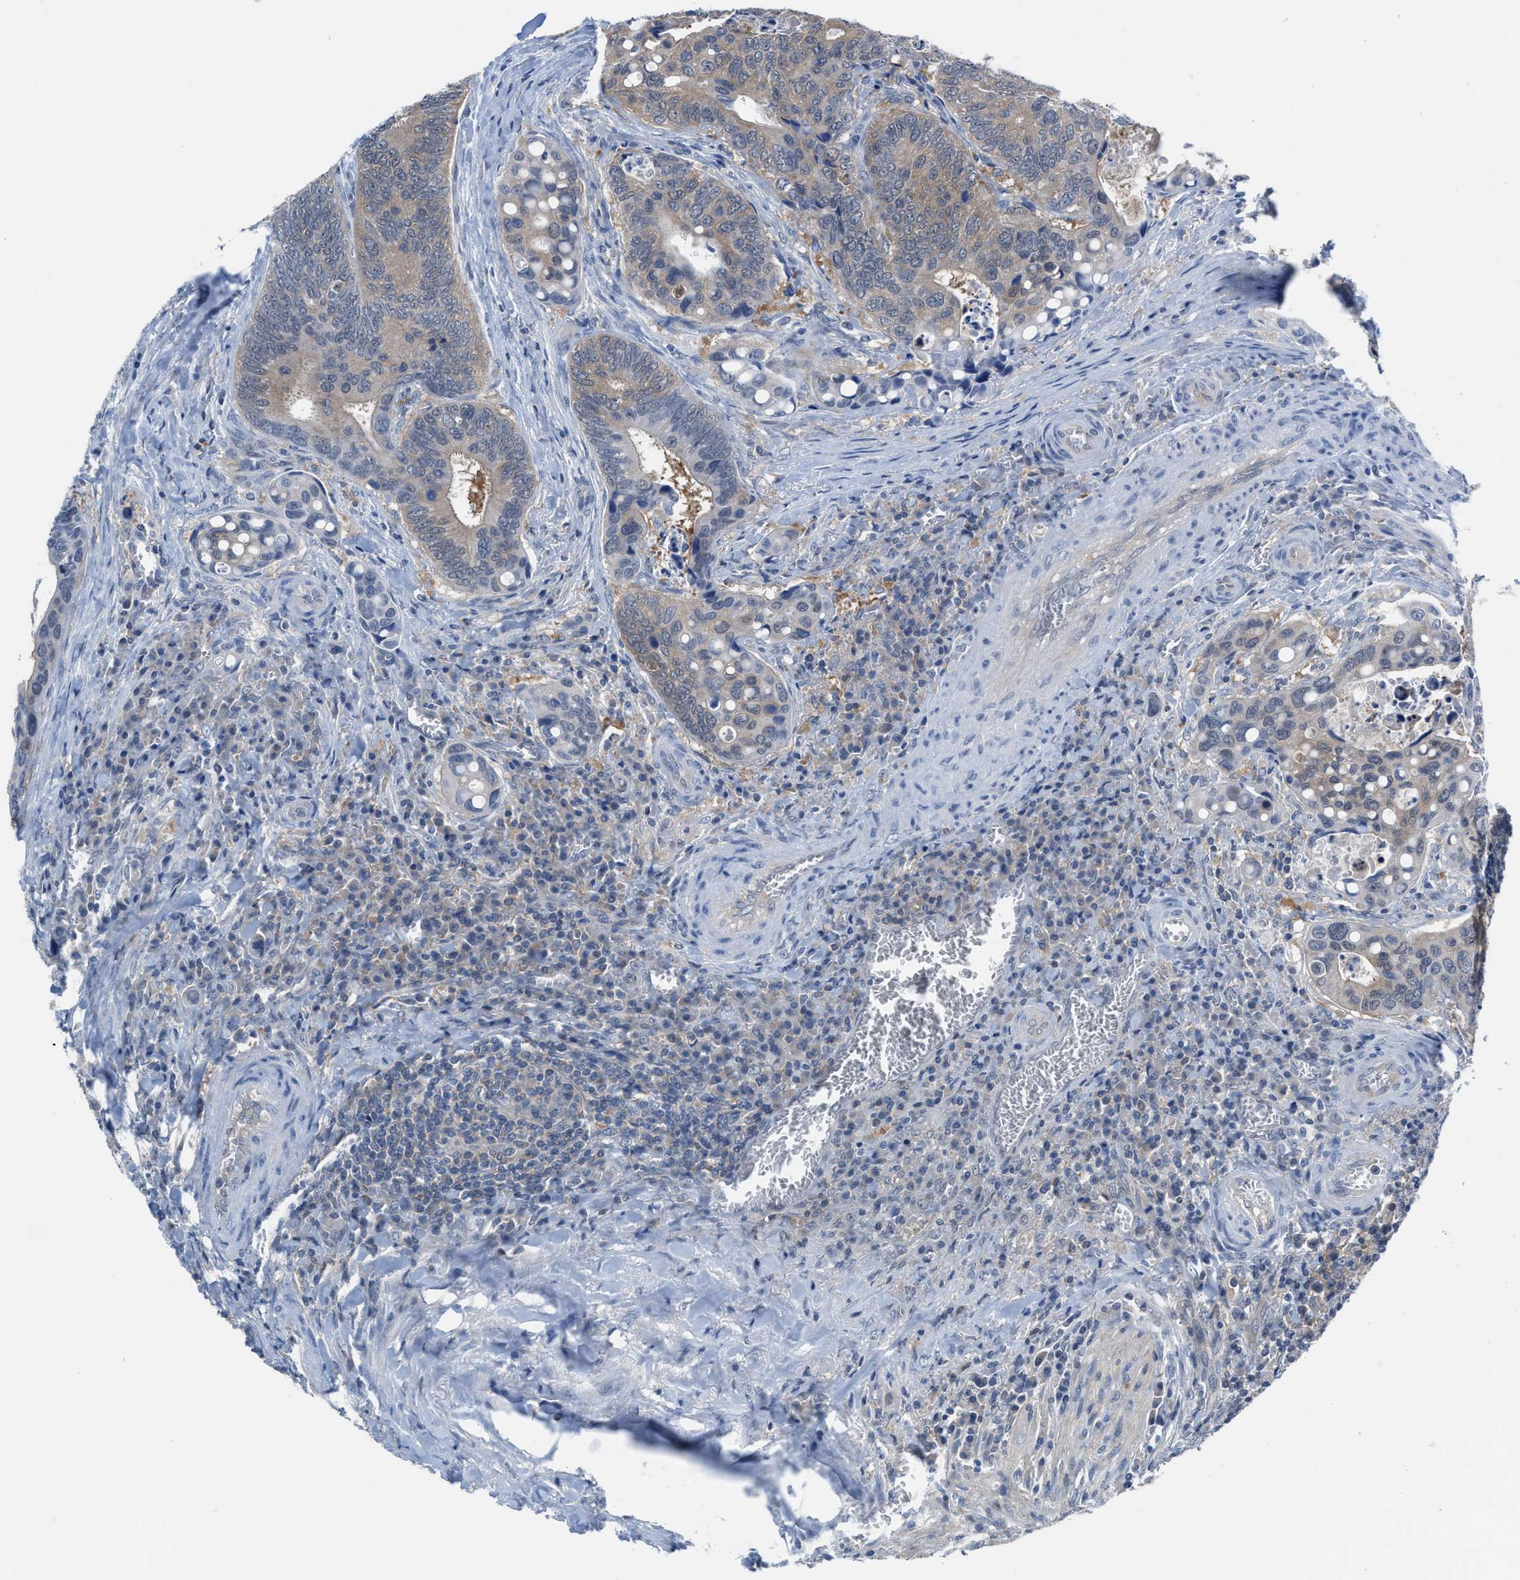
{"staining": {"intensity": "weak", "quantity": ">75%", "location": "cytoplasmic/membranous"}, "tissue": "colorectal cancer", "cell_type": "Tumor cells", "image_type": "cancer", "snomed": [{"axis": "morphology", "description": "Inflammation, NOS"}, {"axis": "morphology", "description": "Adenocarcinoma, NOS"}, {"axis": "topography", "description": "Colon"}], "caption": "The image exhibits staining of colorectal cancer (adenocarcinoma), revealing weak cytoplasmic/membranous protein positivity (brown color) within tumor cells.", "gene": "NUDT5", "patient": {"sex": "male", "age": 72}}